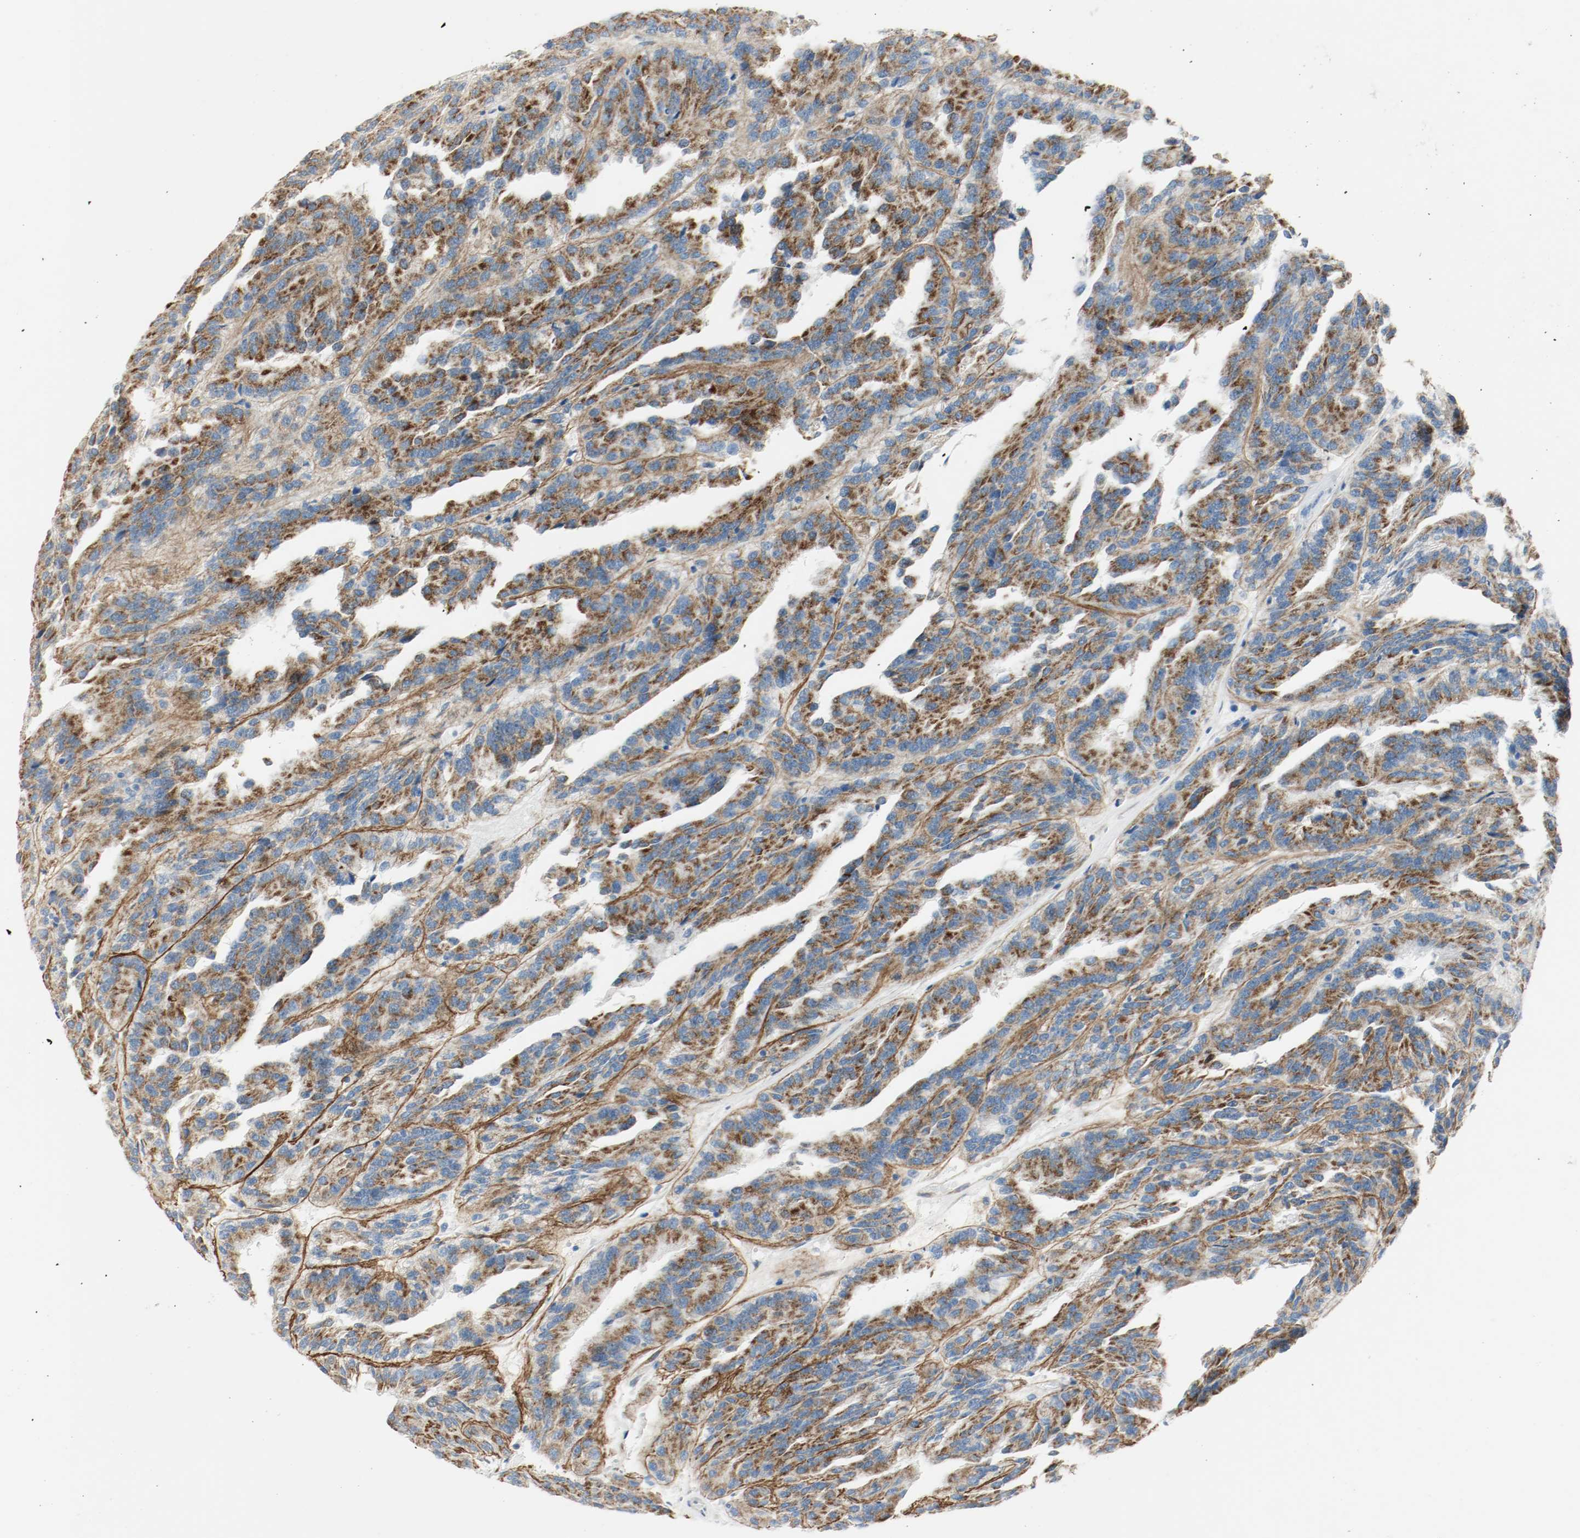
{"staining": {"intensity": "strong", "quantity": ">75%", "location": "cytoplasmic/membranous"}, "tissue": "renal cancer", "cell_type": "Tumor cells", "image_type": "cancer", "snomed": [{"axis": "morphology", "description": "Adenocarcinoma, NOS"}, {"axis": "topography", "description": "Kidney"}], "caption": "An IHC histopathology image of tumor tissue is shown. Protein staining in brown shows strong cytoplasmic/membranous positivity in renal cancer (adenocarcinoma) within tumor cells.", "gene": "LAMB1", "patient": {"sex": "male", "age": 46}}